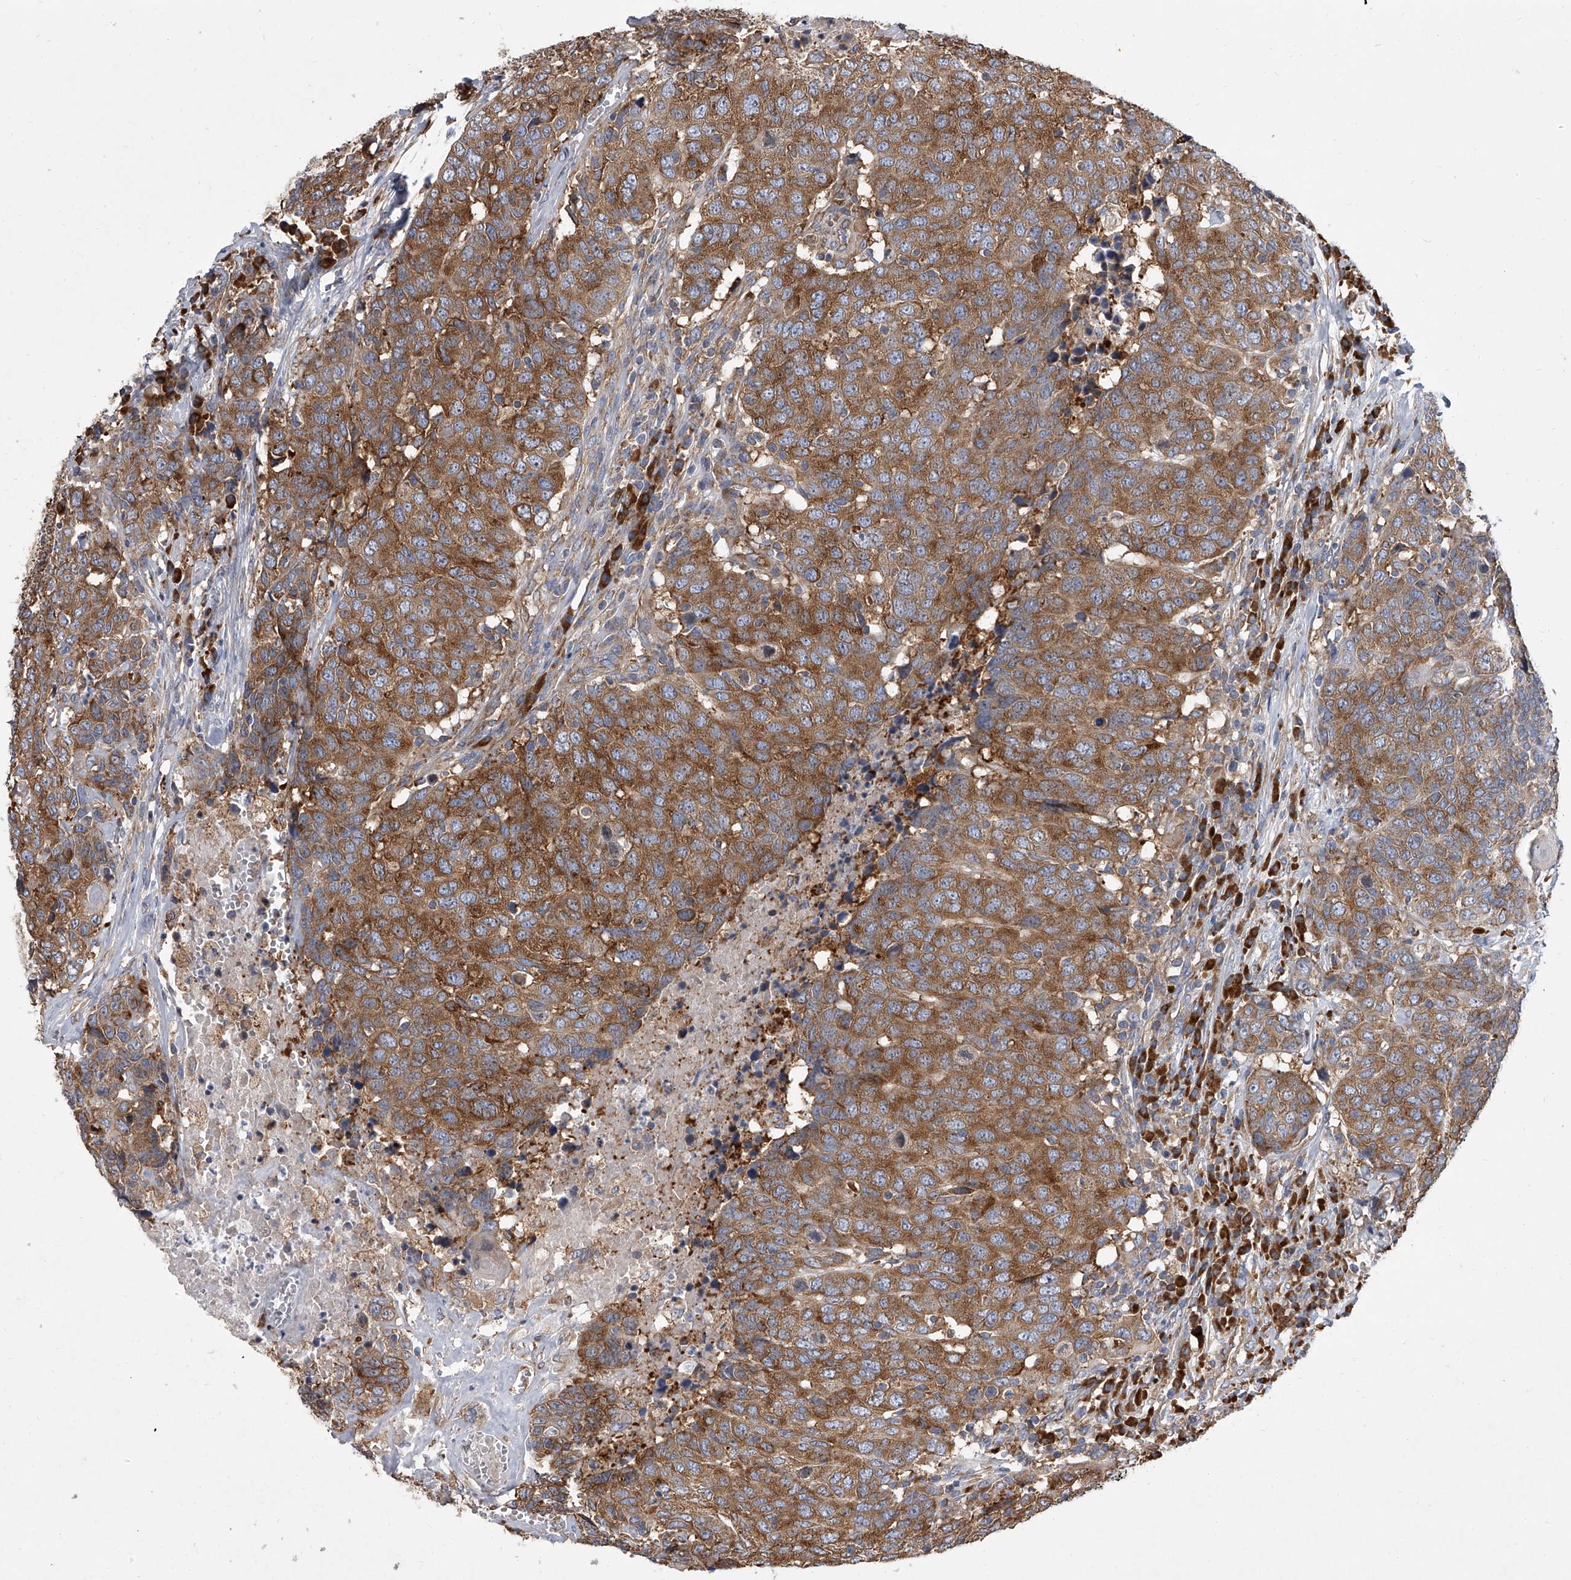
{"staining": {"intensity": "moderate", "quantity": ">75%", "location": "cytoplasmic/membranous"}, "tissue": "head and neck cancer", "cell_type": "Tumor cells", "image_type": "cancer", "snomed": [{"axis": "morphology", "description": "Squamous cell carcinoma, NOS"}, {"axis": "topography", "description": "Head-Neck"}], "caption": "The histopathology image reveals a brown stain indicating the presence of a protein in the cytoplasmic/membranous of tumor cells in squamous cell carcinoma (head and neck).", "gene": "EIF2S2", "patient": {"sex": "male", "age": 66}}